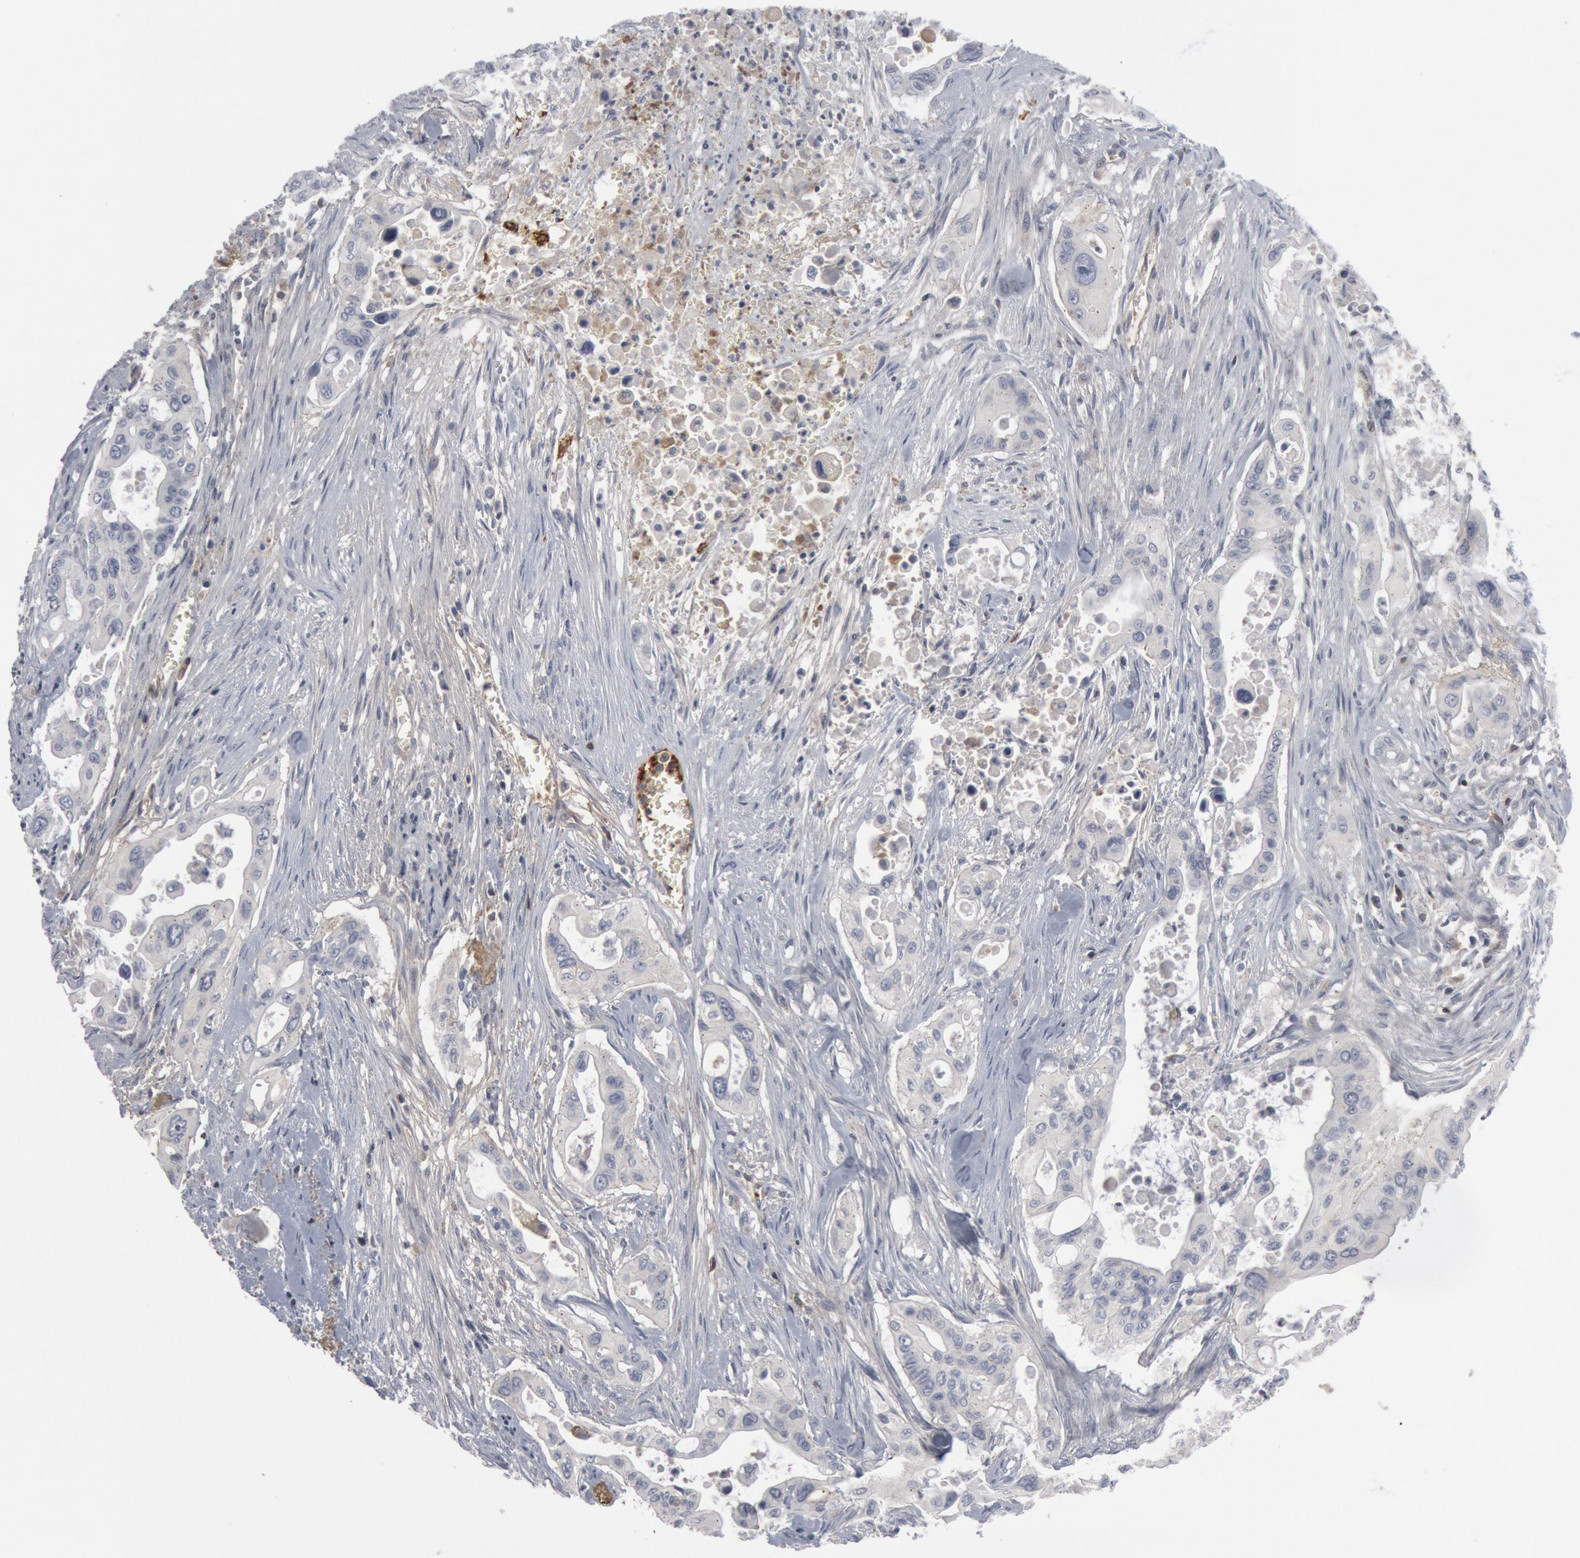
{"staining": {"intensity": "negative", "quantity": "none", "location": "none"}, "tissue": "pancreatic cancer", "cell_type": "Tumor cells", "image_type": "cancer", "snomed": [{"axis": "morphology", "description": "Adenocarcinoma, NOS"}, {"axis": "topography", "description": "Pancreas"}], "caption": "There is no significant expression in tumor cells of pancreatic cancer (adenocarcinoma). Brightfield microscopy of immunohistochemistry (IHC) stained with DAB (brown) and hematoxylin (blue), captured at high magnification.", "gene": "C1QC", "patient": {"sex": "male", "age": 77}}